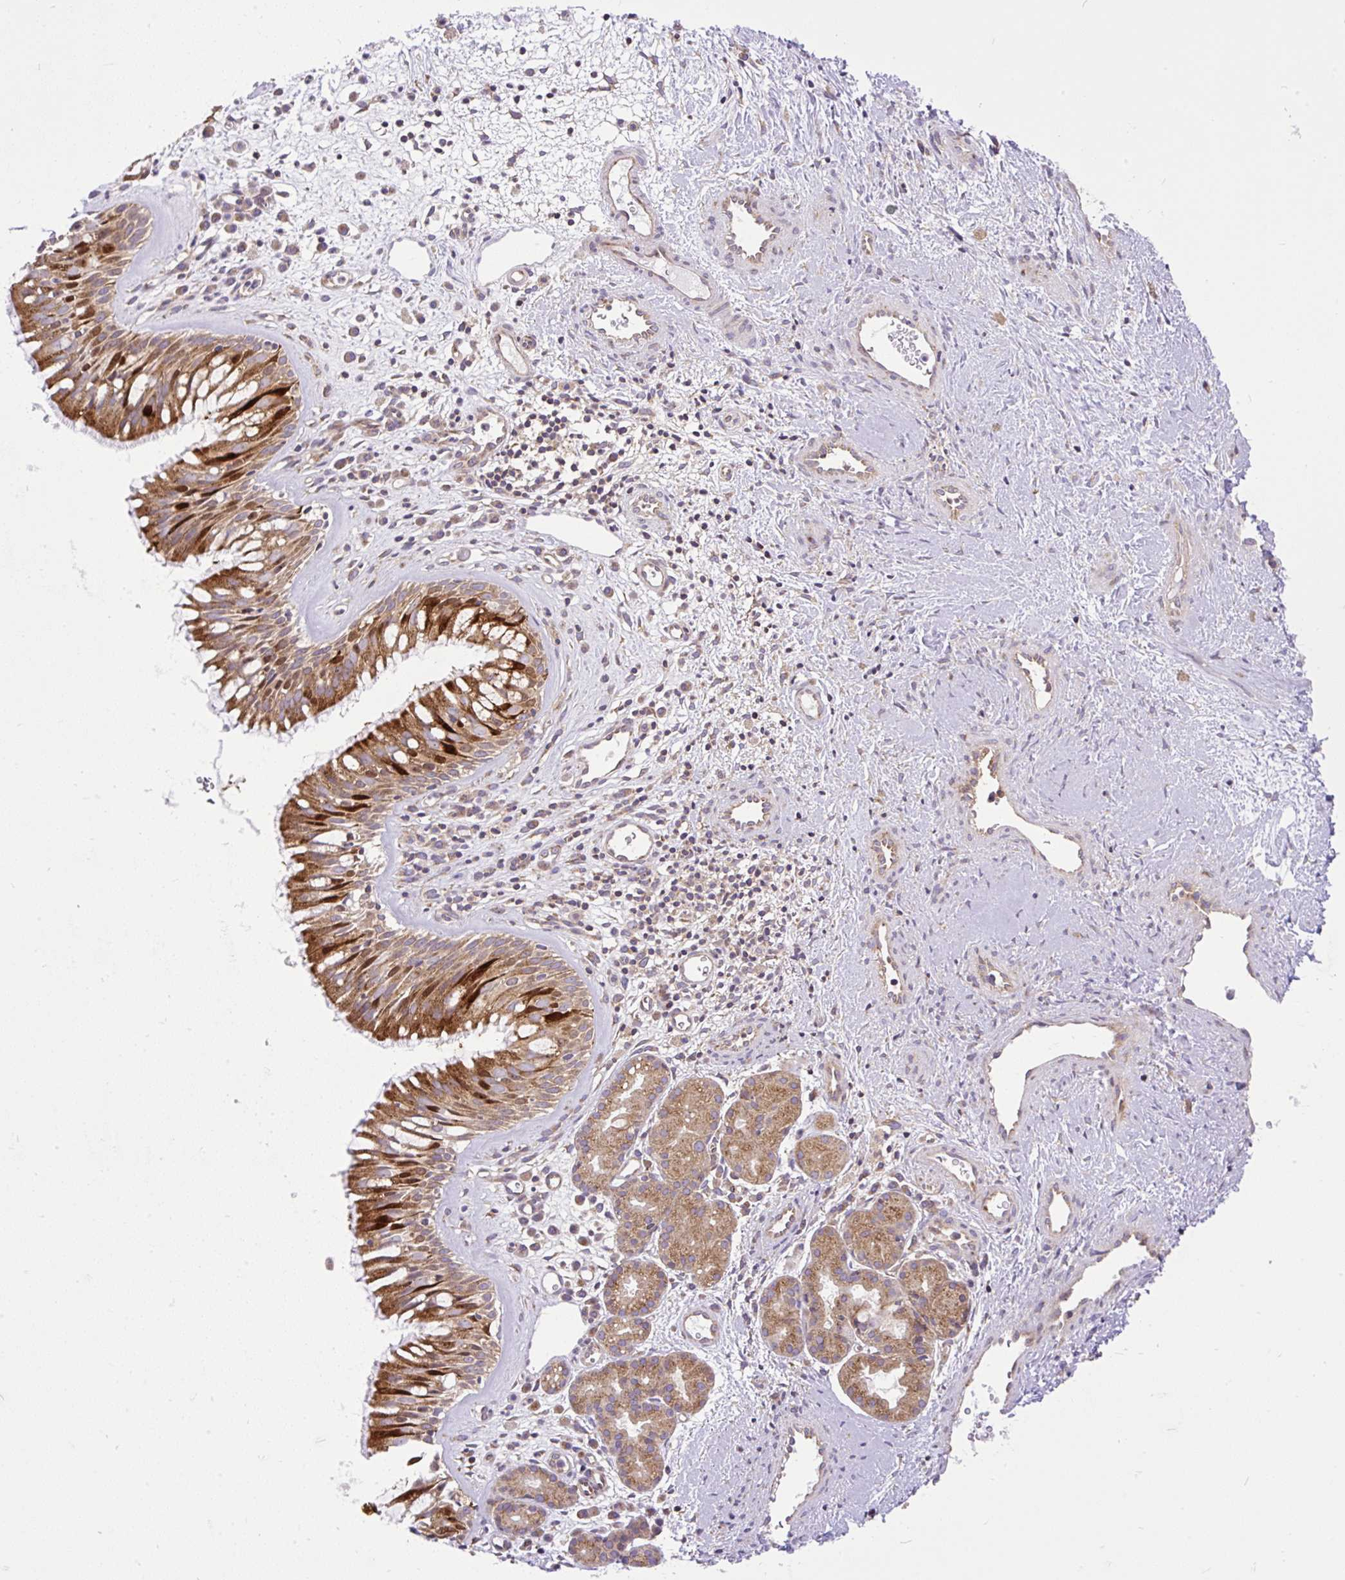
{"staining": {"intensity": "strong", "quantity": ">75%", "location": "cytoplasmic/membranous"}, "tissue": "nasopharynx", "cell_type": "Respiratory epithelial cells", "image_type": "normal", "snomed": [{"axis": "morphology", "description": "Normal tissue, NOS"}, {"axis": "topography", "description": "Nasopharynx"}], "caption": "Immunohistochemistry (DAB) staining of unremarkable nasopharynx displays strong cytoplasmic/membranous protein staining in about >75% of respiratory epithelial cells. (Stains: DAB (3,3'-diaminobenzidine) in brown, nuclei in blue, Microscopy: brightfield microscopy at high magnification).", "gene": "TRIM17", "patient": {"sex": "male", "age": 65}}